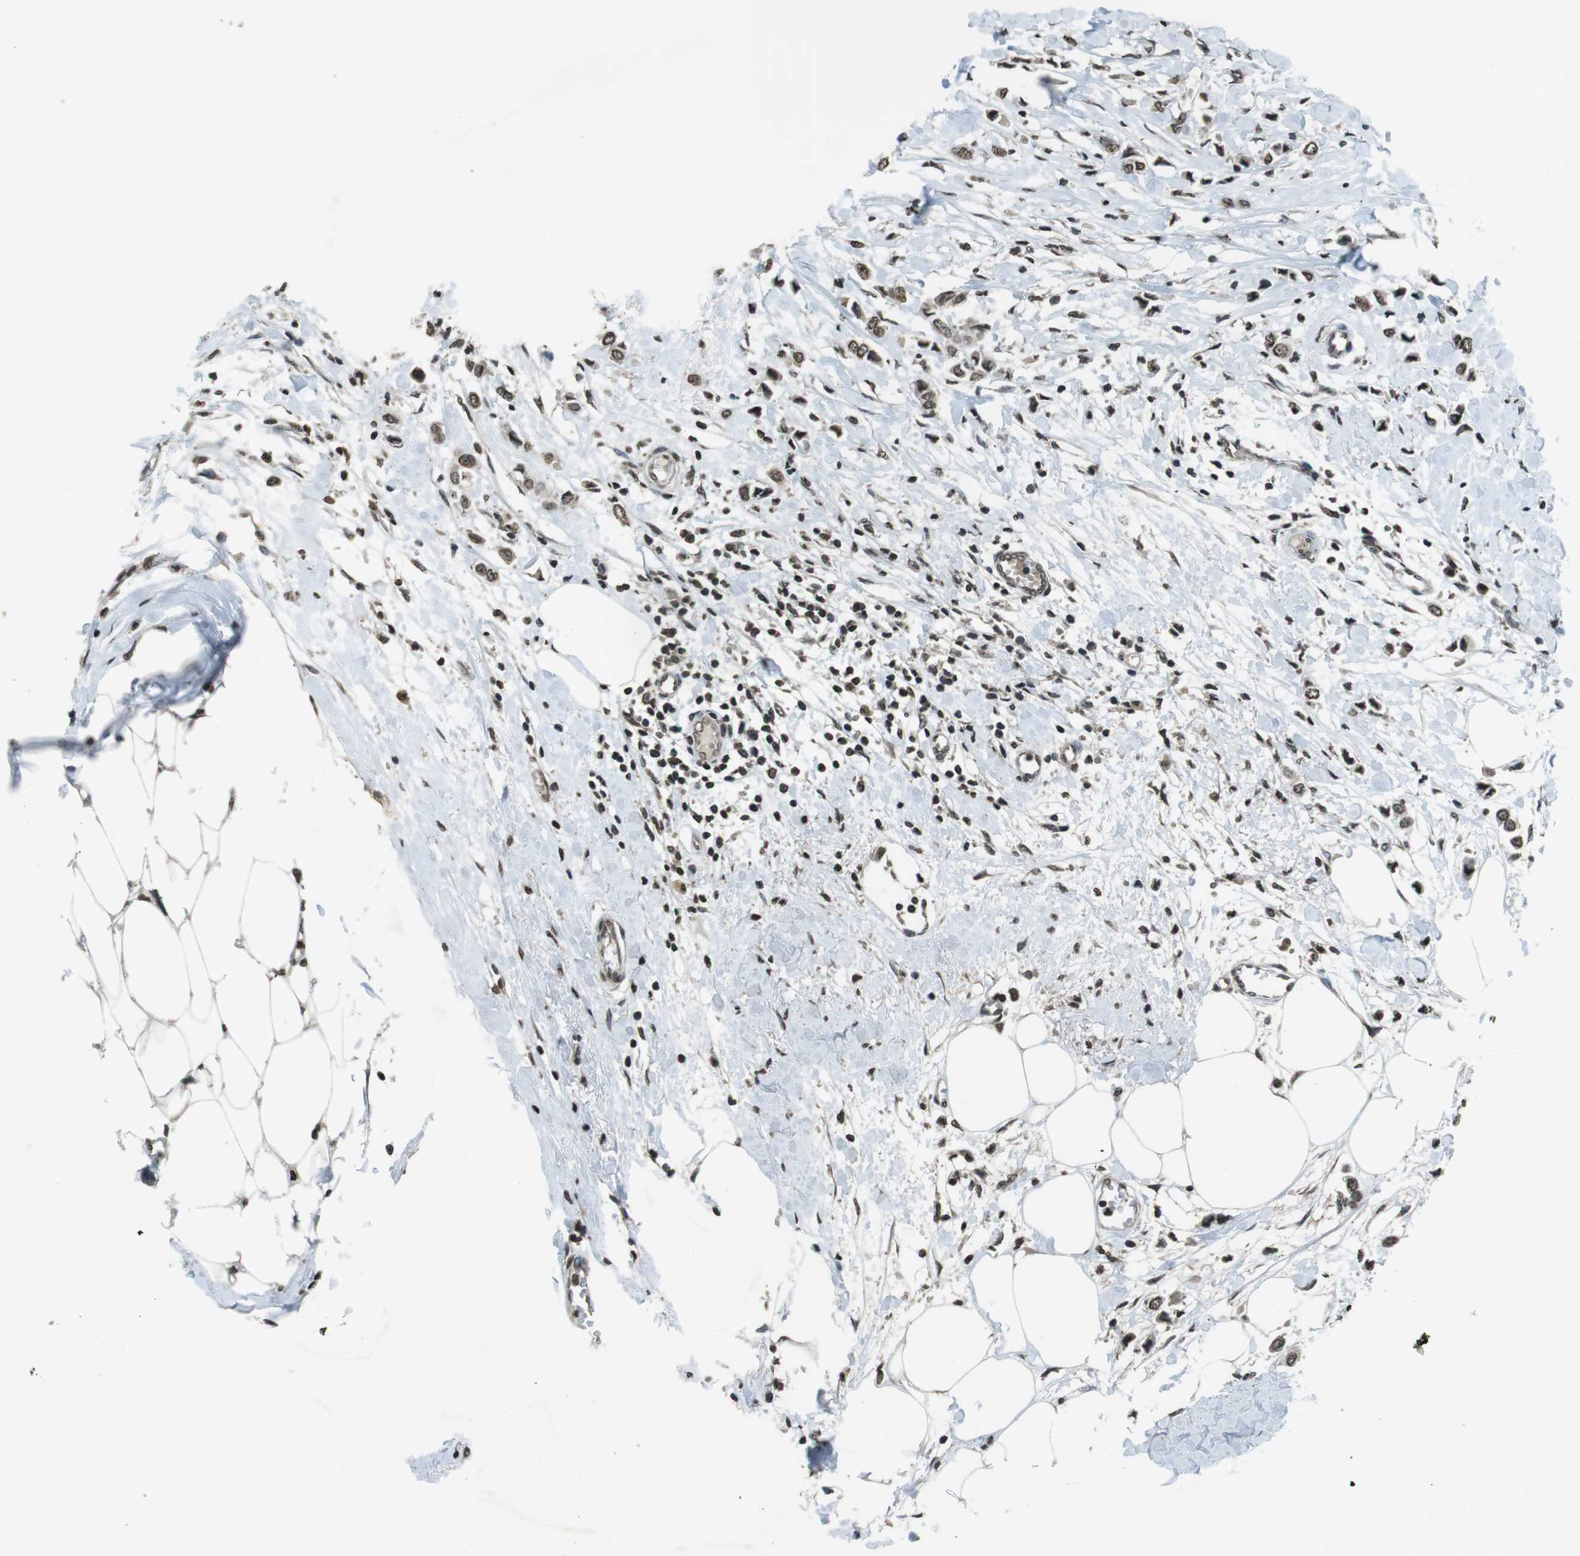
{"staining": {"intensity": "strong", "quantity": ">75%", "location": "nuclear"}, "tissue": "breast cancer", "cell_type": "Tumor cells", "image_type": "cancer", "snomed": [{"axis": "morphology", "description": "Lobular carcinoma"}, {"axis": "topography", "description": "Breast"}], "caption": "IHC image of human breast lobular carcinoma stained for a protein (brown), which demonstrates high levels of strong nuclear expression in approximately >75% of tumor cells.", "gene": "MAF", "patient": {"sex": "female", "age": 51}}